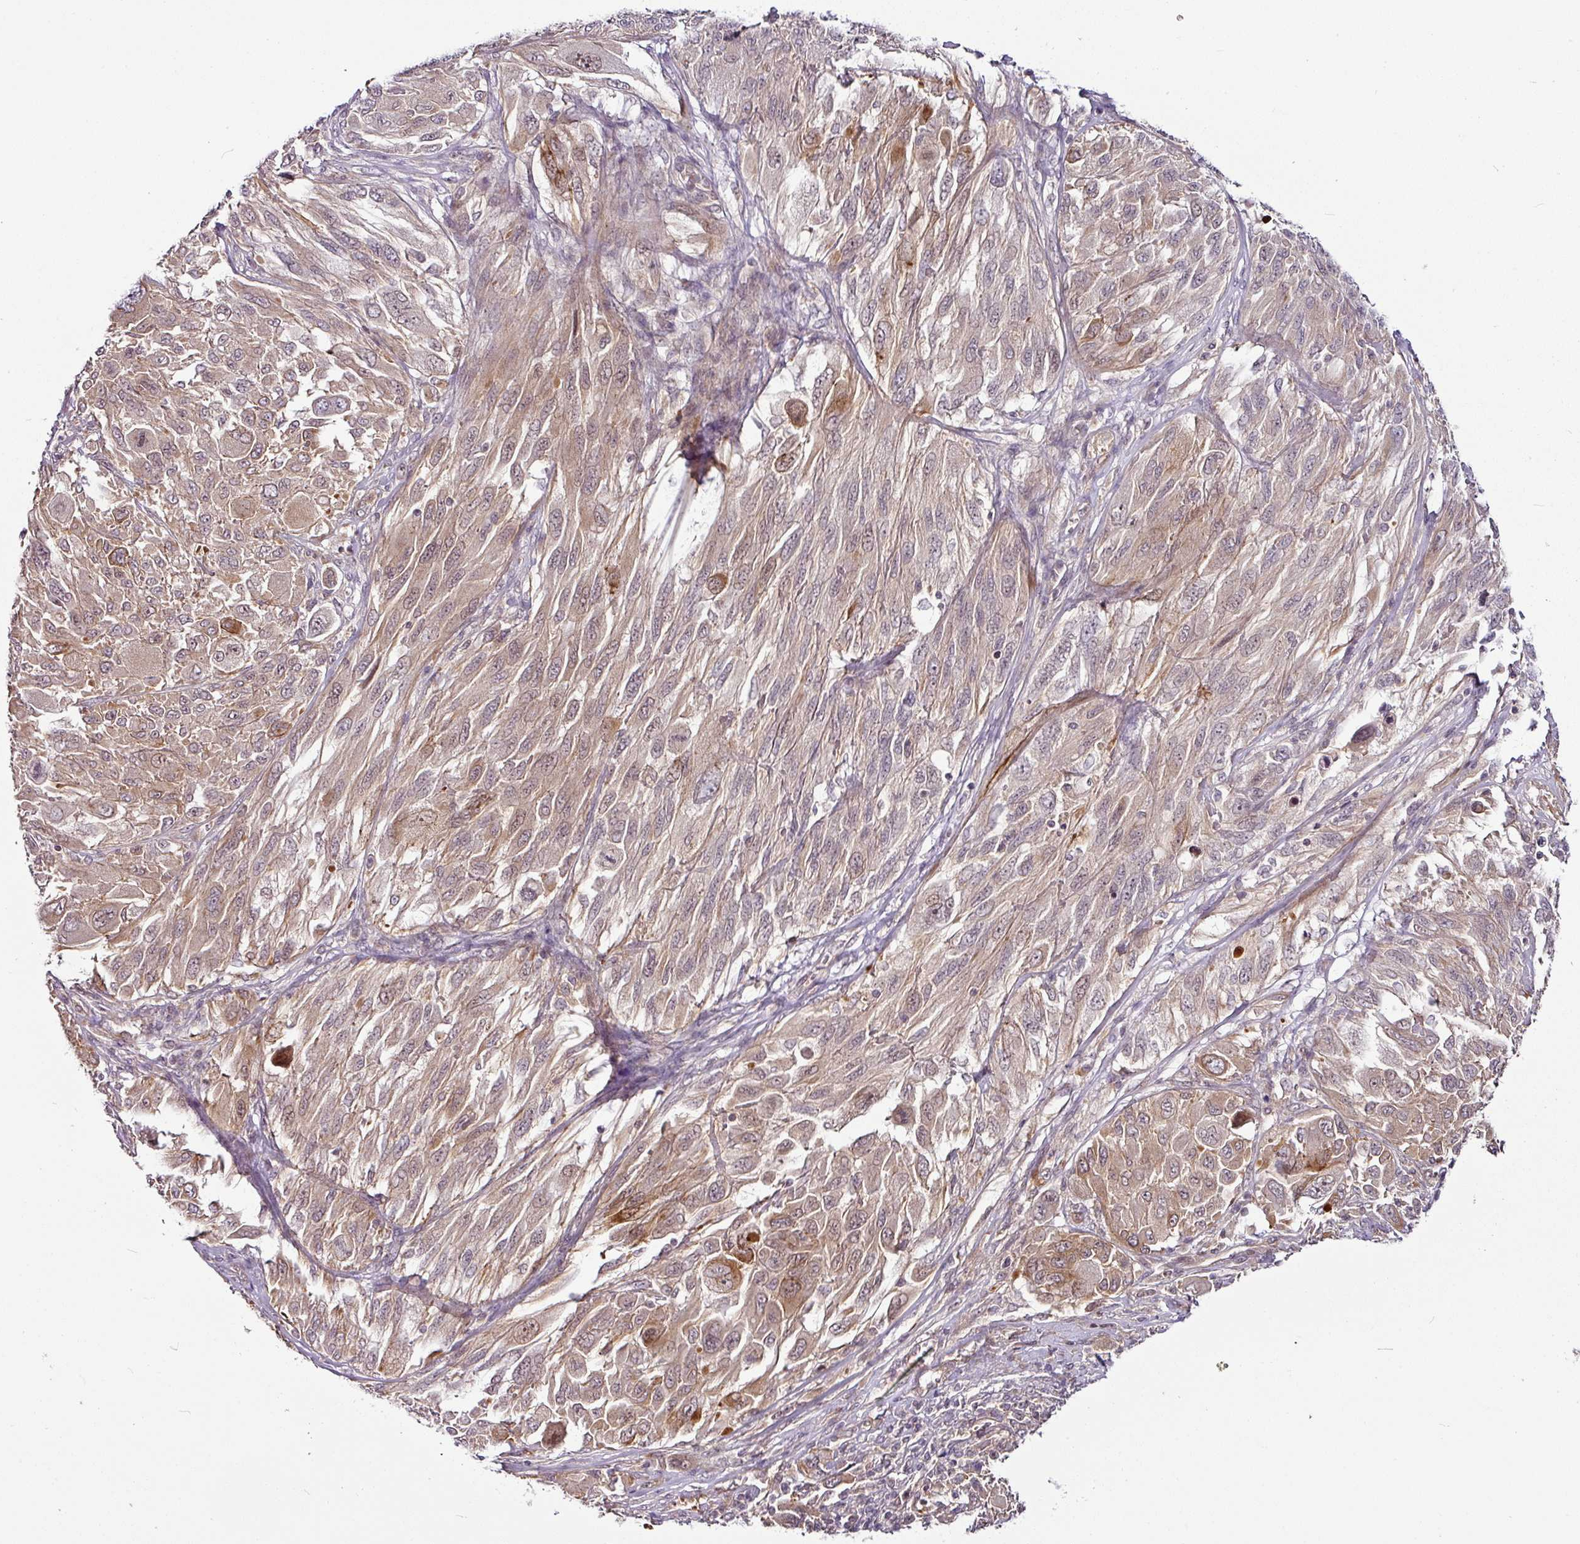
{"staining": {"intensity": "moderate", "quantity": ">75%", "location": "cytoplasmic/membranous,nuclear"}, "tissue": "melanoma", "cell_type": "Tumor cells", "image_type": "cancer", "snomed": [{"axis": "morphology", "description": "Malignant melanoma, NOS"}, {"axis": "topography", "description": "Skin"}], "caption": "Immunohistochemical staining of melanoma shows moderate cytoplasmic/membranous and nuclear protein positivity in about >75% of tumor cells.", "gene": "DCAF13", "patient": {"sex": "female", "age": 91}}